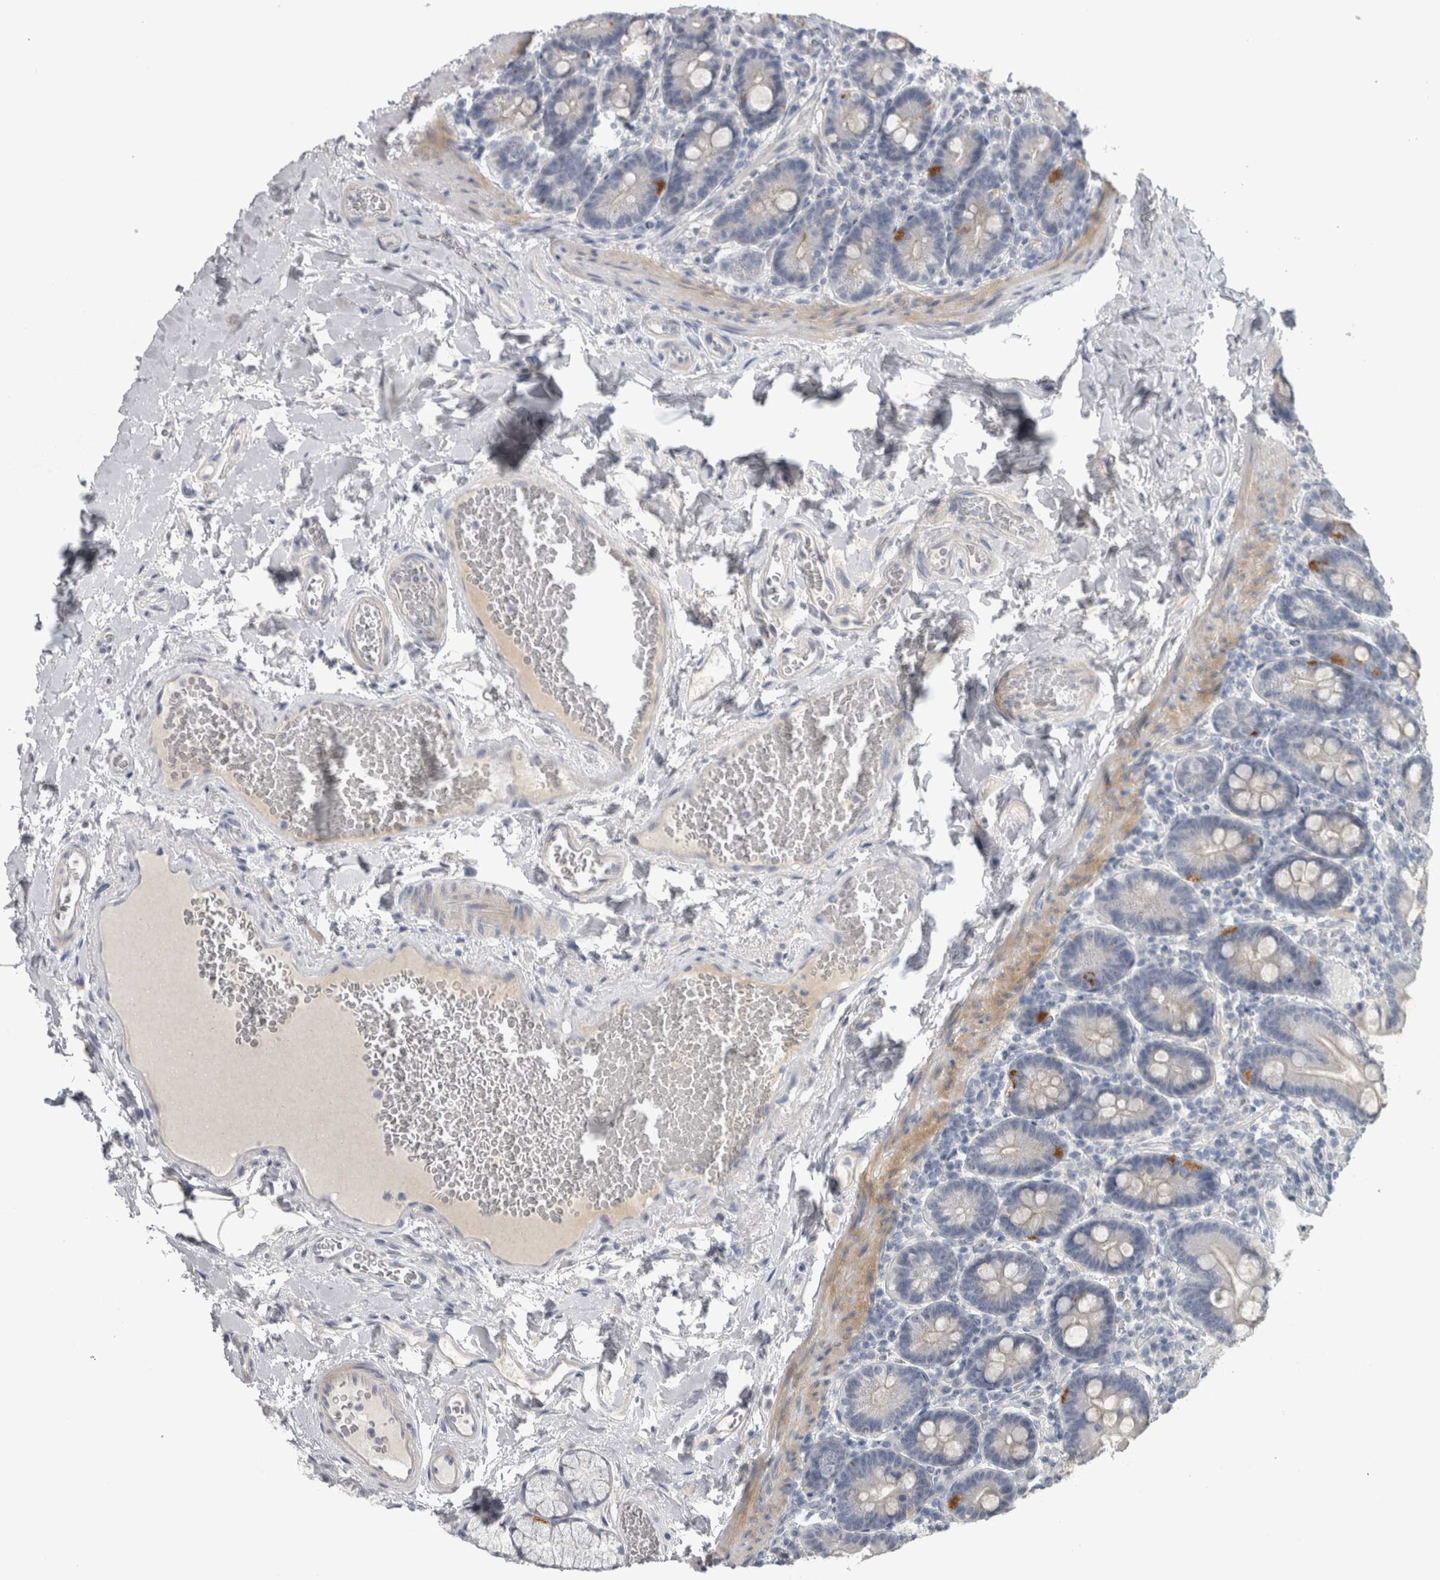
{"staining": {"intensity": "strong", "quantity": "<25%", "location": "cytoplasmic/membranous"}, "tissue": "duodenum", "cell_type": "Glandular cells", "image_type": "normal", "snomed": [{"axis": "morphology", "description": "Normal tissue, NOS"}, {"axis": "topography", "description": "Duodenum"}], "caption": "IHC (DAB (3,3'-diaminobenzidine)) staining of normal duodenum reveals strong cytoplasmic/membranous protein staining in approximately <25% of glandular cells.", "gene": "ADAM2", "patient": {"sex": "male", "age": 54}}